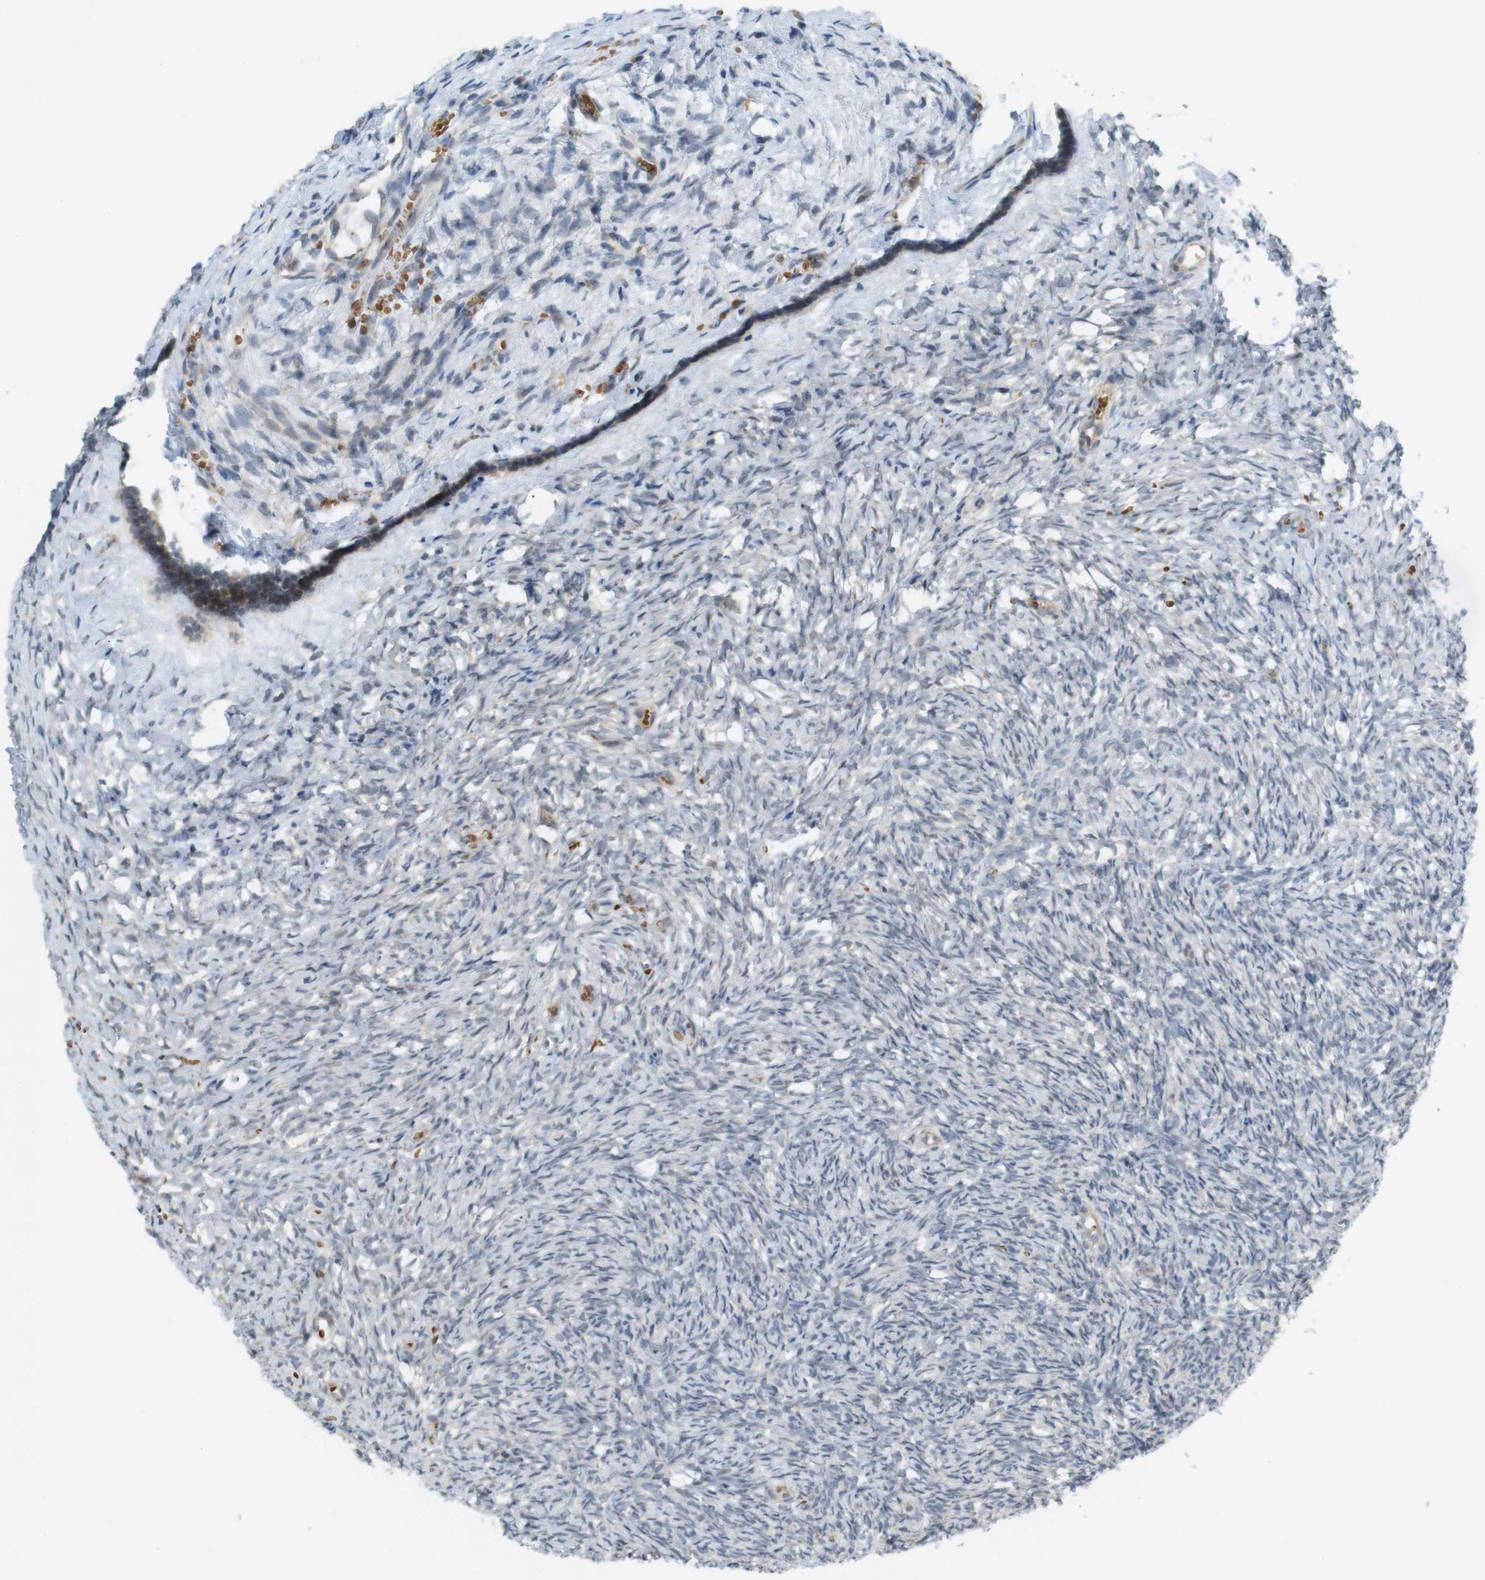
{"staining": {"intensity": "weak", "quantity": ">75%", "location": "cytoplasmic/membranous"}, "tissue": "ovary", "cell_type": "Follicle cells", "image_type": "normal", "snomed": [{"axis": "morphology", "description": "Normal tissue, NOS"}, {"axis": "topography", "description": "Ovary"}], "caption": "High-power microscopy captured an immunohistochemistry photomicrograph of unremarkable ovary, revealing weak cytoplasmic/membranous staining in approximately >75% of follicle cells. The staining was performed using DAB to visualize the protein expression in brown, while the nuclei were stained in blue with hematoxylin (Magnification: 20x).", "gene": "SOCS6", "patient": {"sex": "female", "age": 35}}